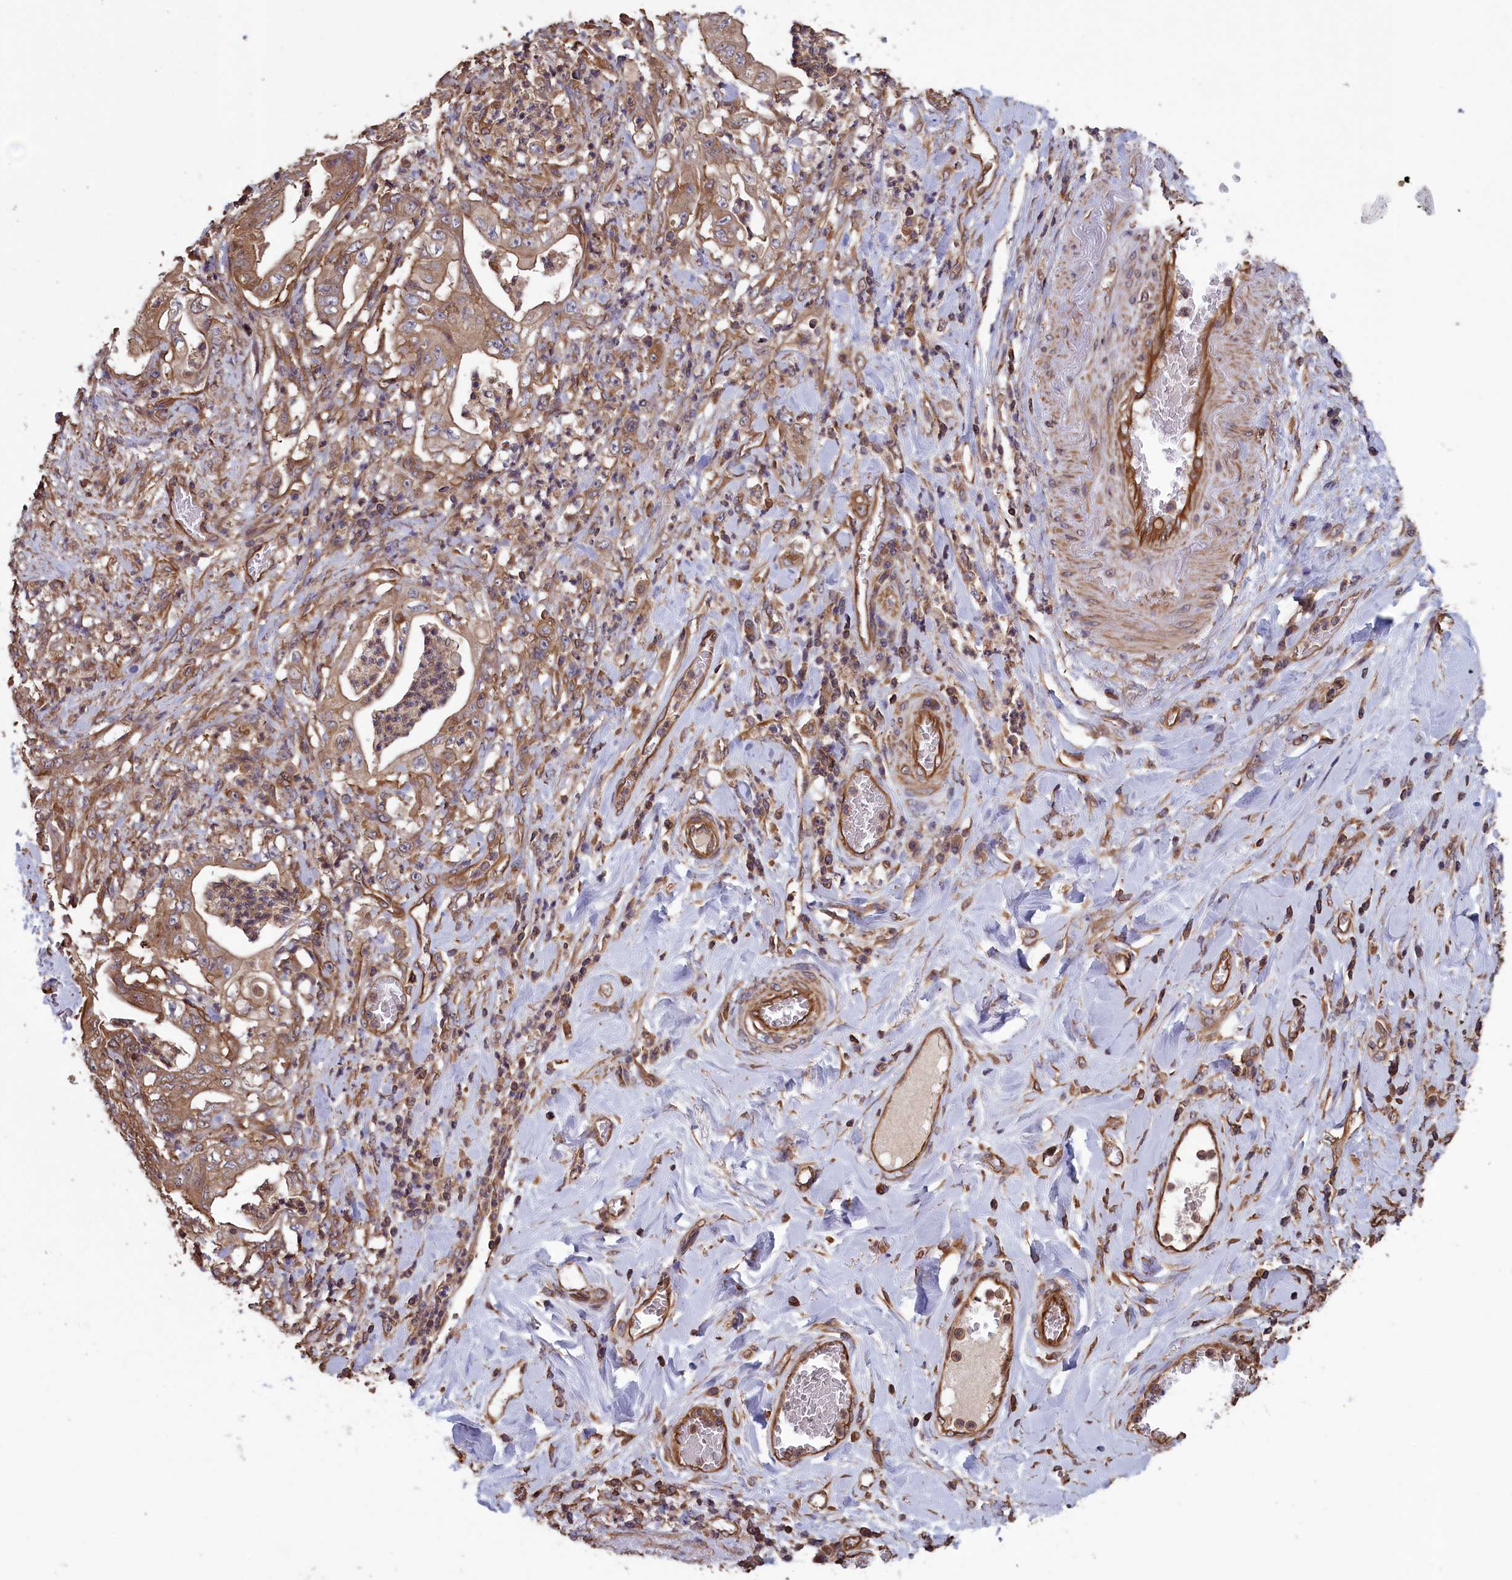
{"staining": {"intensity": "moderate", "quantity": ">75%", "location": "cytoplasmic/membranous"}, "tissue": "stomach cancer", "cell_type": "Tumor cells", "image_type": "cancer", "snomed": [{"axis": "morphology", "description": "Adenocarcinoma, NOS"}, {"axis": "topography", "description": "Stomach"}], "caption": "Approximately >75% of tumor cells in human stomach cancer (adenocarcinoma) reveal moderate cytoplasmic/membranous protein expression as visualized by brown immunohistochemical staining.", "gene": "DAPK3", "patient": {"sex": "female", "age": 73}}